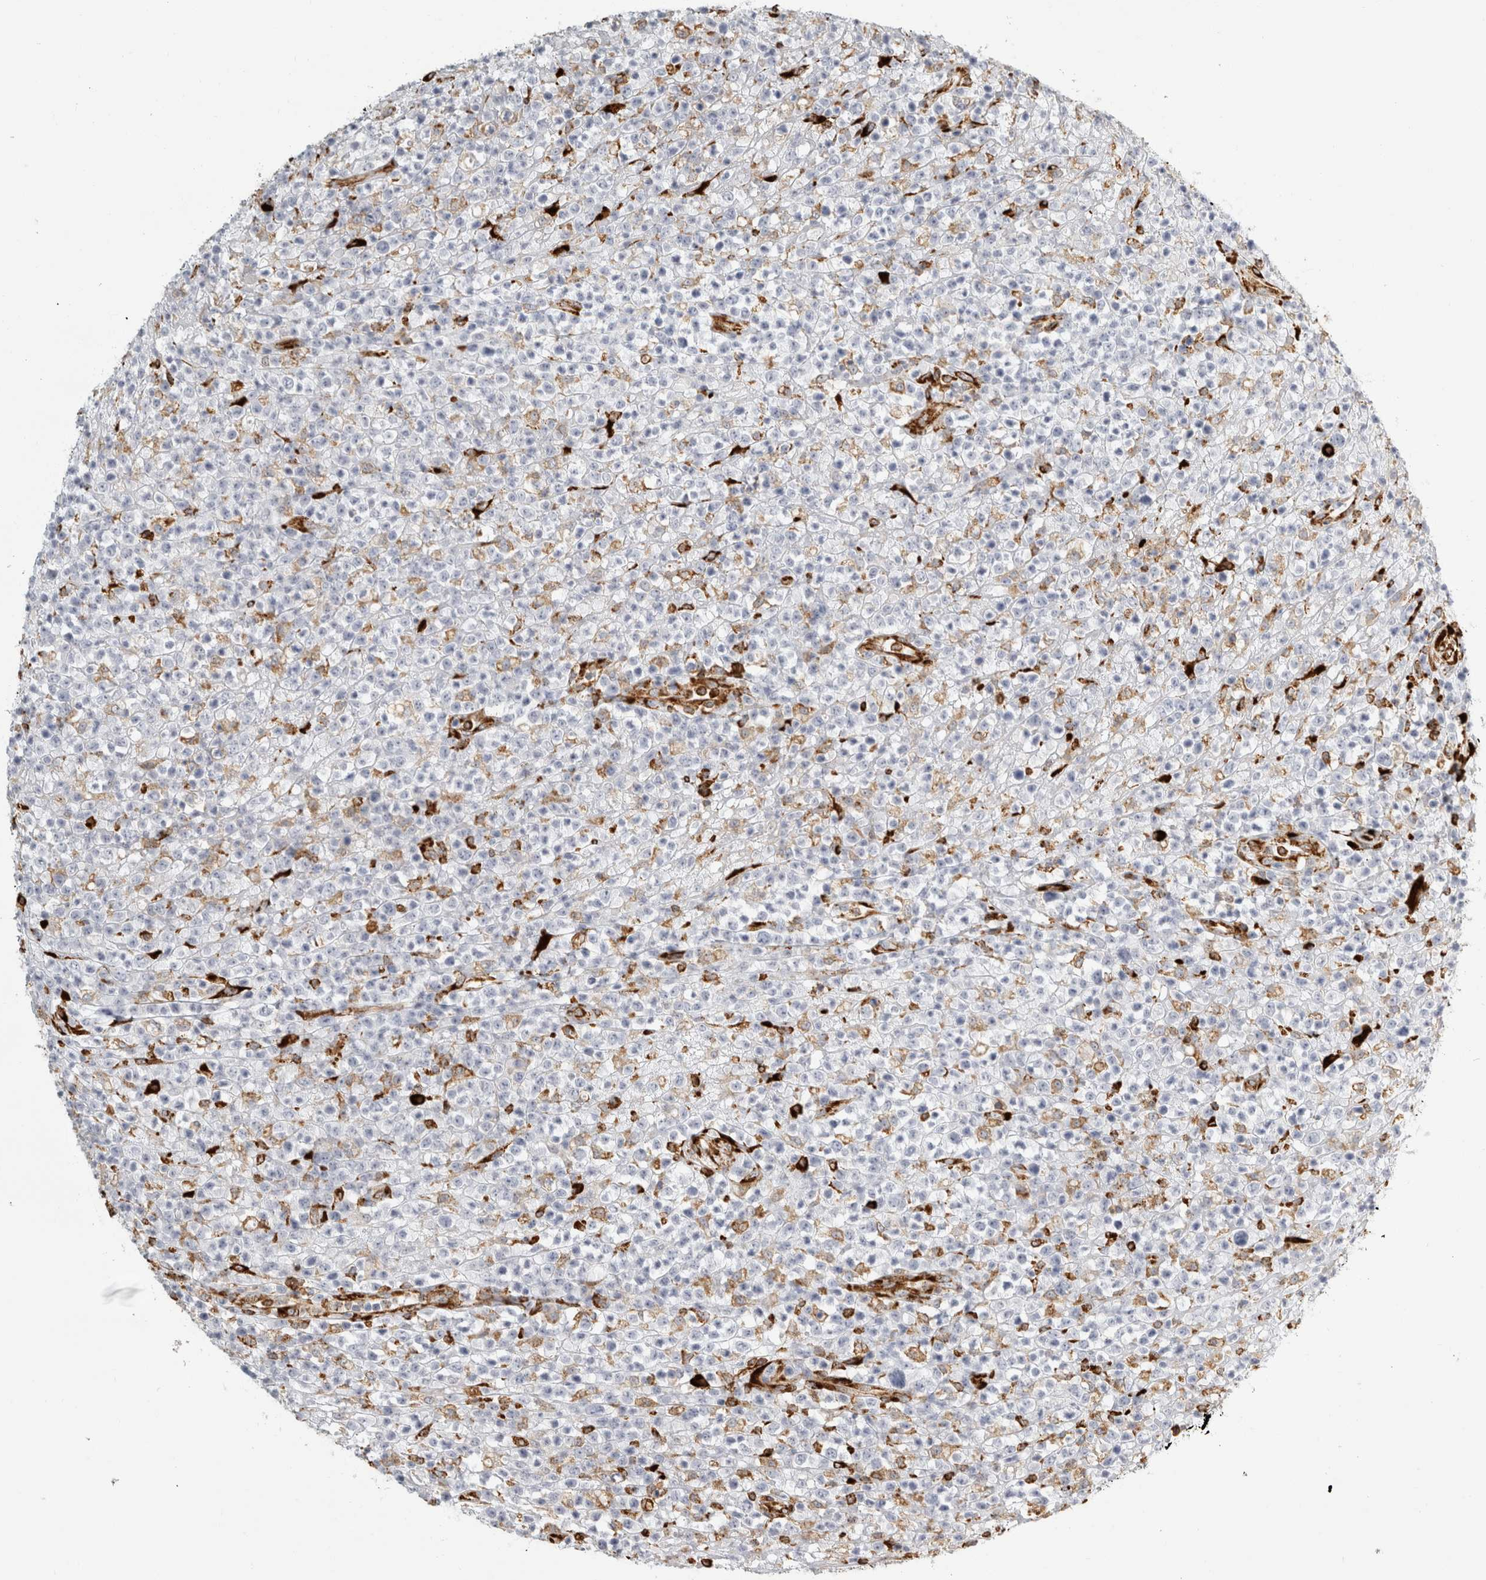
{"staining": {"intensity": "negative", "quantity": "none", "location": "none"}, "tissue": "lymphoma", "cell_type": "Tumor cells", "image_type": "cancer", "snomed": [{"axis": "morphology", "description": "Malignant lymphoma, non-Hodgkin's type, High grade"}, {"axis": "topography", "description": "Colon"}], "caption": "An IHC image of malignant lymphoma, non-Hodgkin's type (high-grade) is shown. There is no staining in tumor cells of malignant lymphoma, non-Hodgkin's type (high-grade).", "gene": "OSTN", "patient": {"sex": "female", "age": 53}}